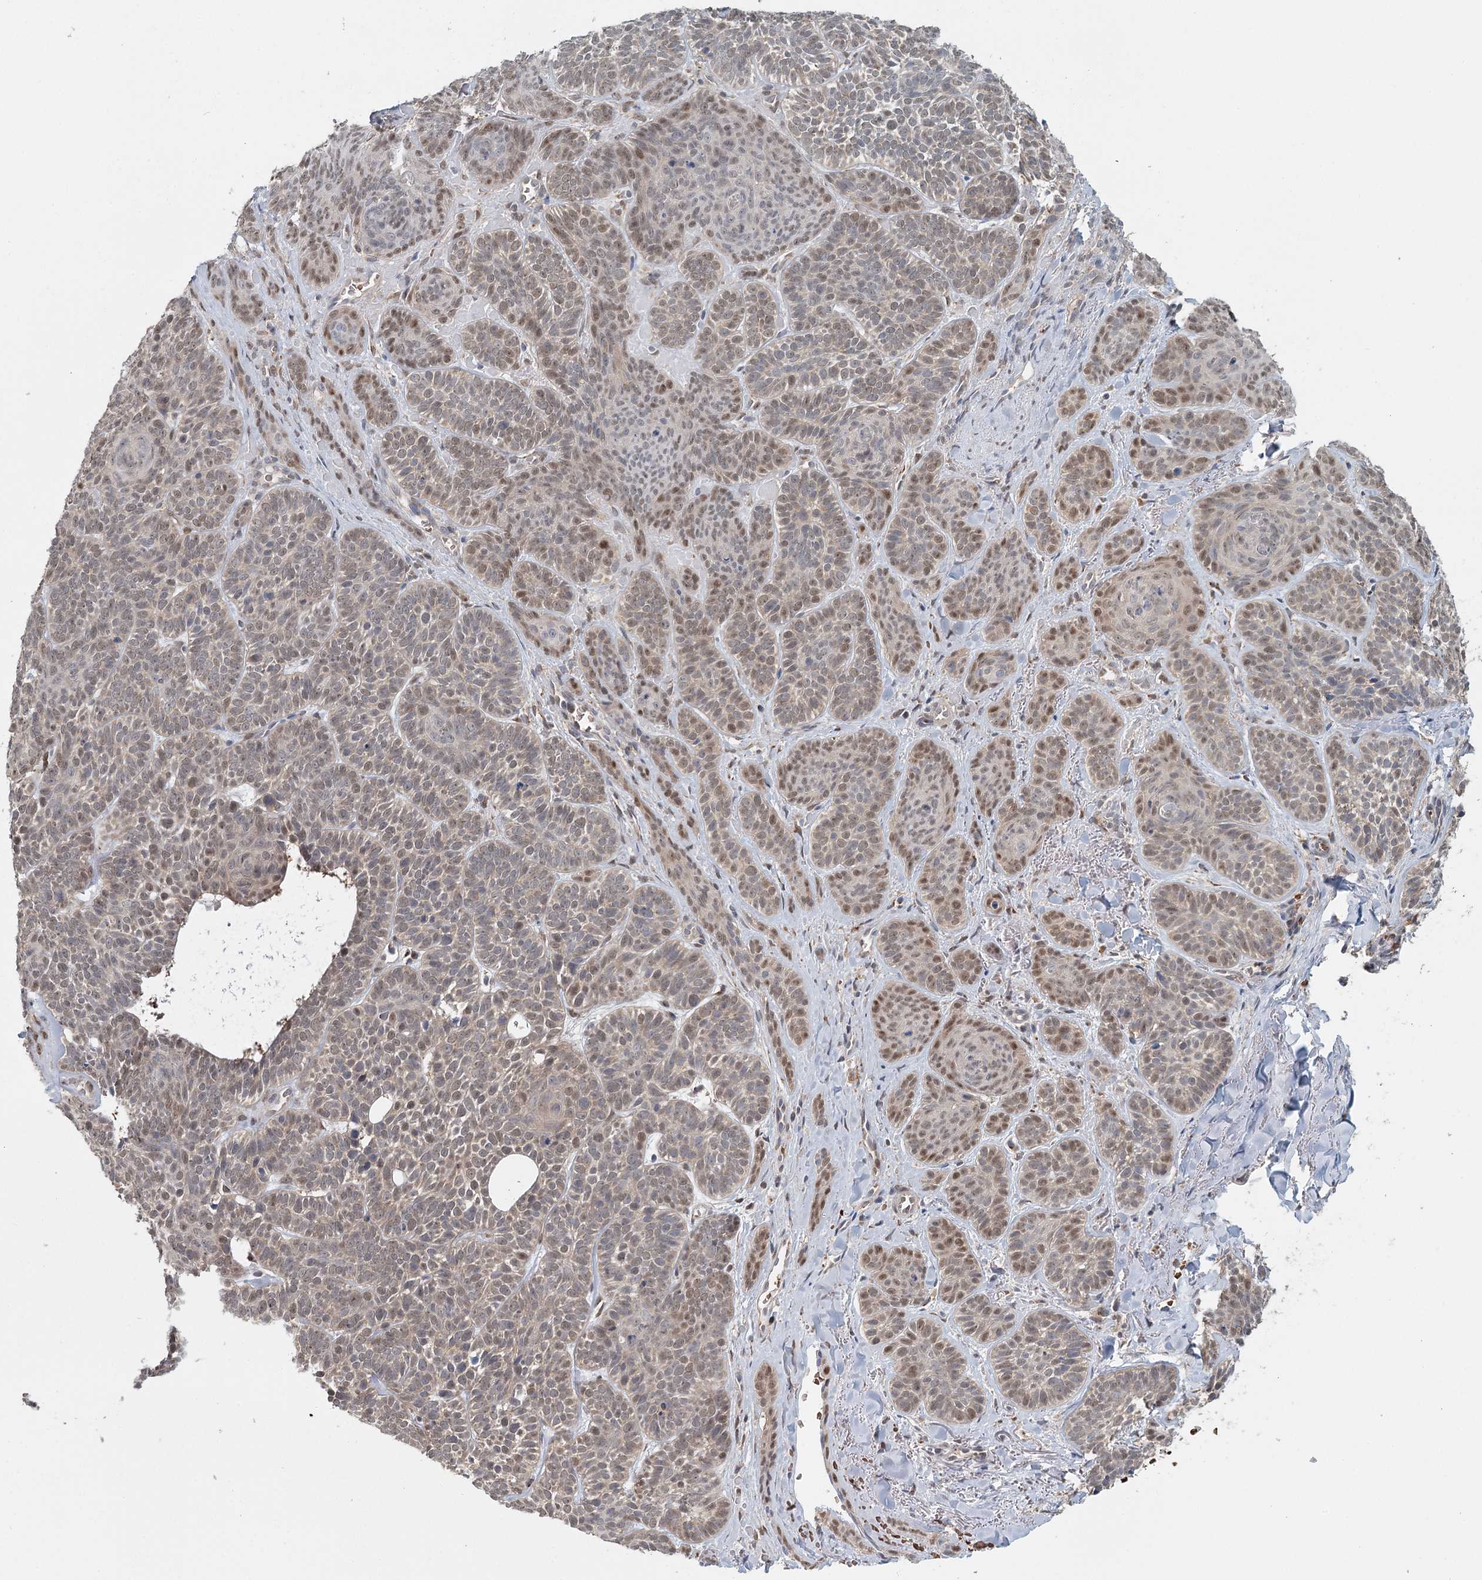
{"staining": {"intensity": "moderate", "quantity": "25%-75%", "location": "nuclear"}, "tissue": "skin cancer", "cell_type": "Tumor cells", "image_type": "cancer", "snomed": [{"axis": "morphology", "description": "Basal cell carcinoma"}, {"axis": "topography", "description": "Skin"}], "caption": "DAB immunohistochemical staining of human skin cancer shows moderate nuclear protein expression in approximately 25%-75% of tumor cells.", "gene": "ADK", "patient": {"sex": "male", "age": 85}}